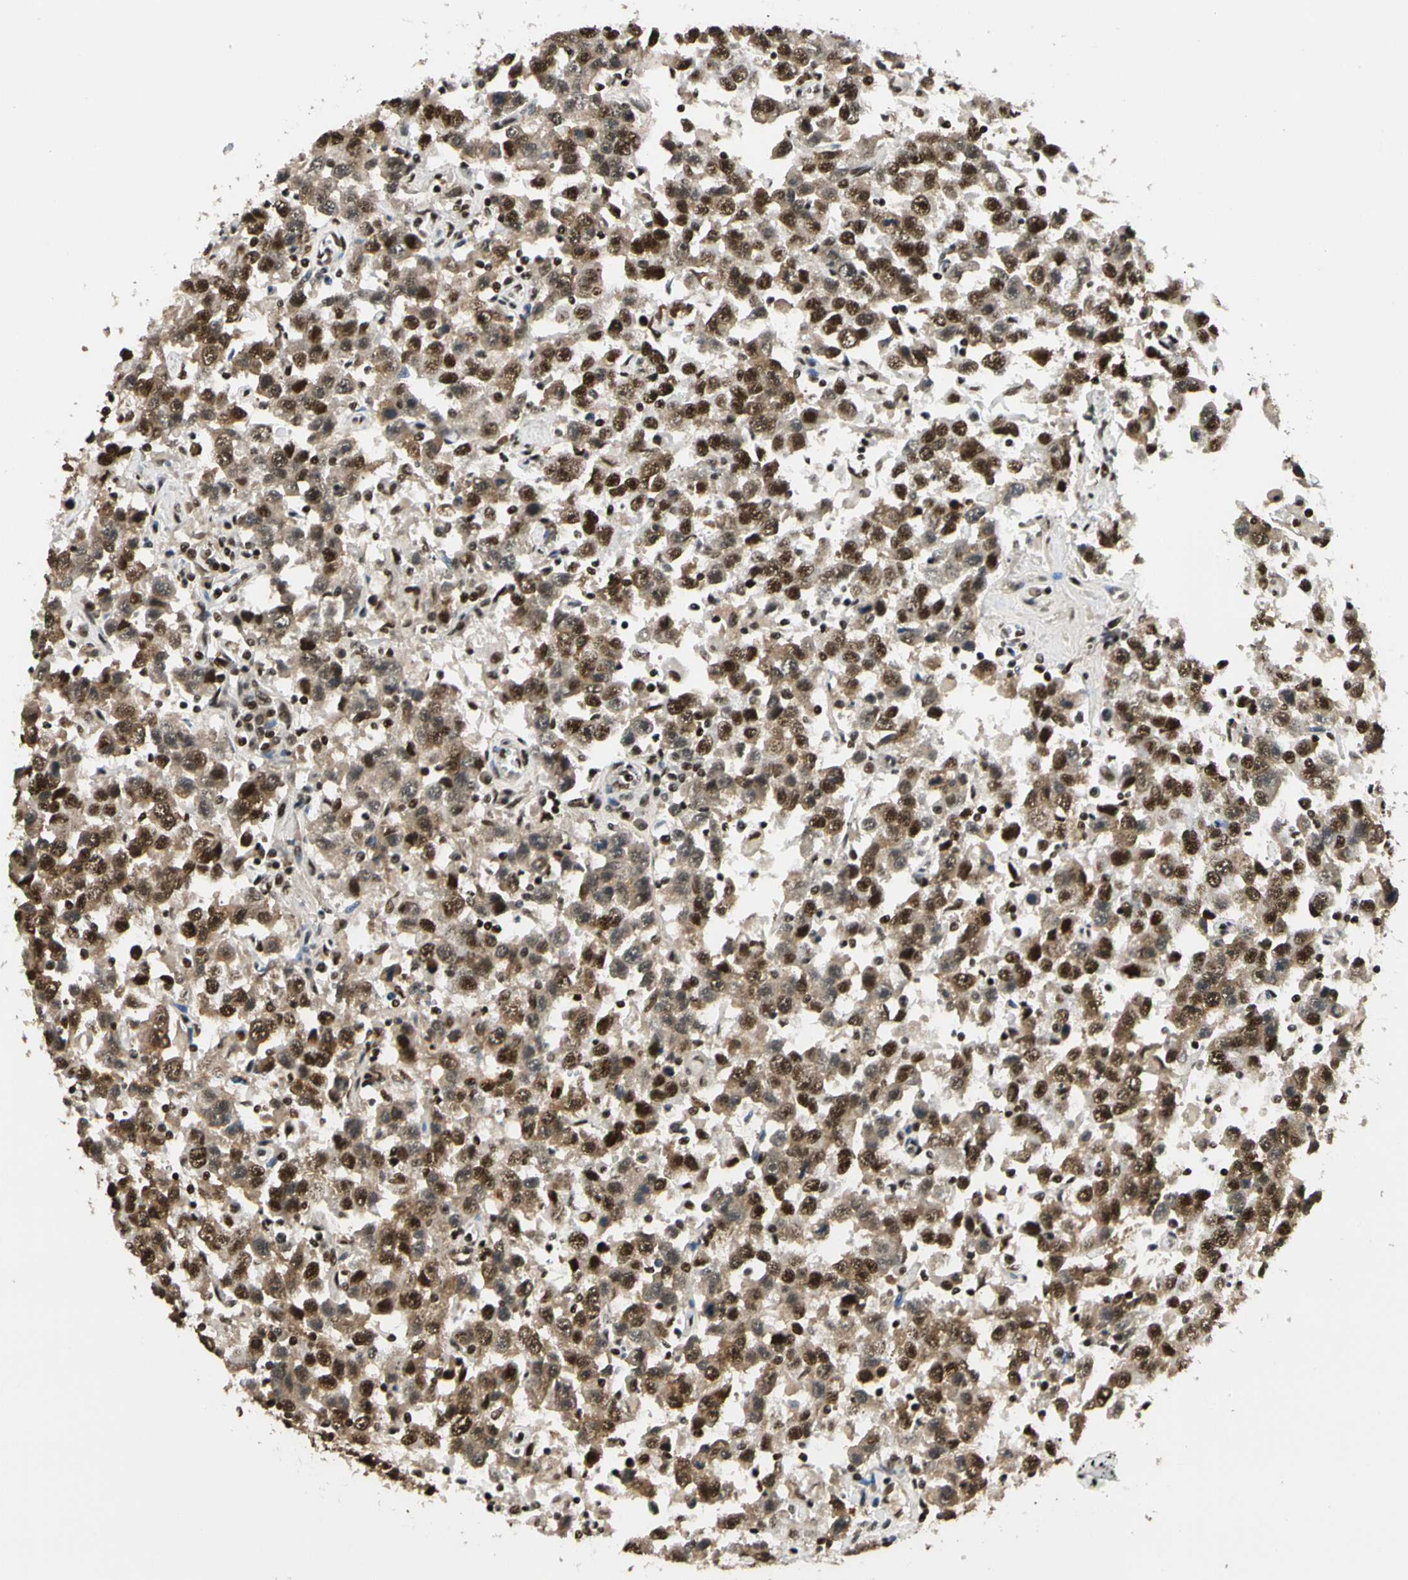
{"staining": {"intensity": "strong", "quantity": ">75%", "location": "nuclear"}, "tissue": "testis cancer", "cell_type": "Tumor cells", "image_type": "cancer", "snomed": [{"axis": "morphology", "description": "Seminoma, NOS"}, {"axis": "topography", "description": "Testis"}], "caption": "A micrograph of testis cancer stained for a protein displays strong nuclear brown staining in tumor cells.", "gene": "CDK12", "patient": {"sex": "male", "age": 41}}